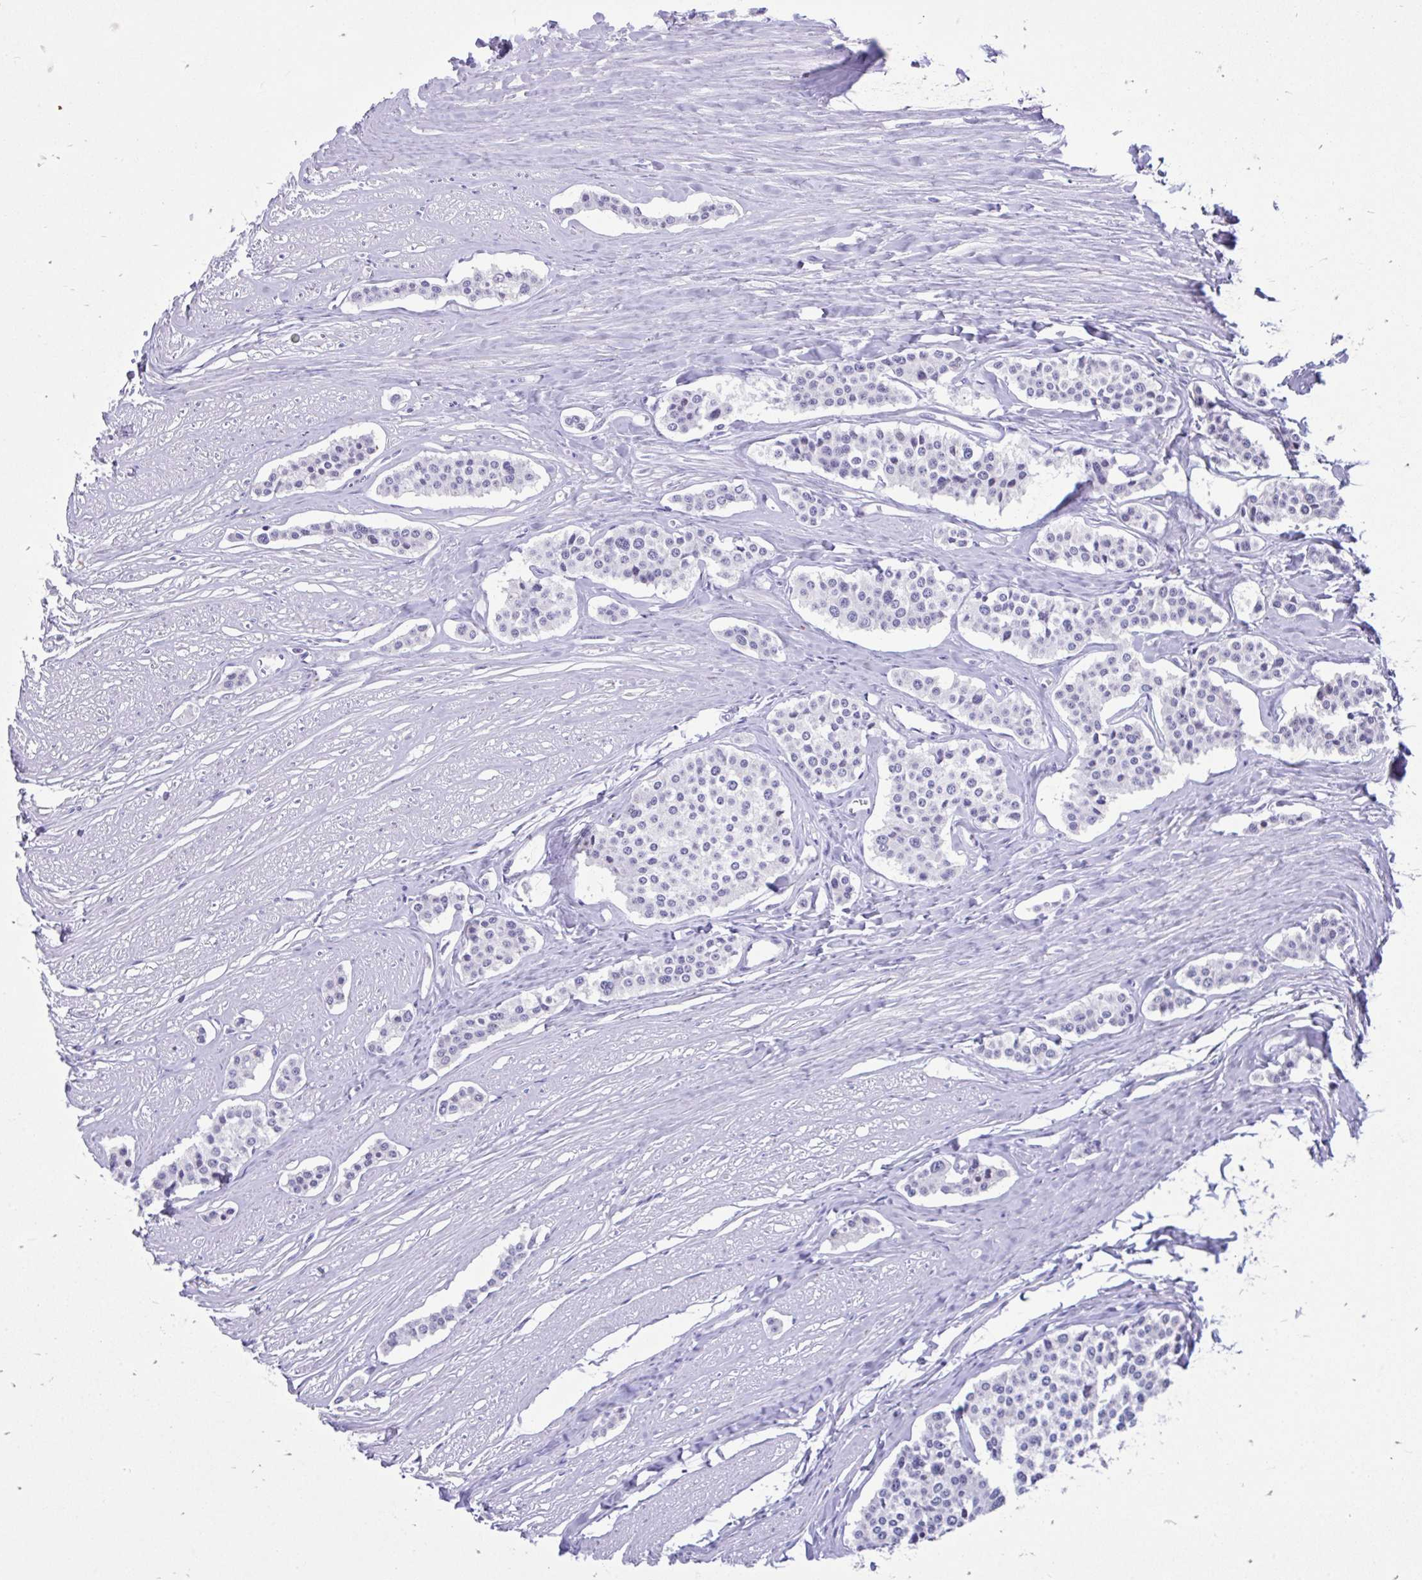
{"staining": {"intensity": "negative", "quantity": "none", "location": "none"}, "tissue": "carcinoid", "cell_type": "Tumor cells", "image_type": "cancer", "snomed": [{"axis": "morphology", "description": "Carcinoid, malignant, NOS"}, {"axis": "topography", "description": "Small intestine"}], "caption": "Protein analysis of malignant carcinoid displays no significant positivity in tumor cells.", "gene": "GLB1L2", "patient": {"sex": "male", "age": 60}}